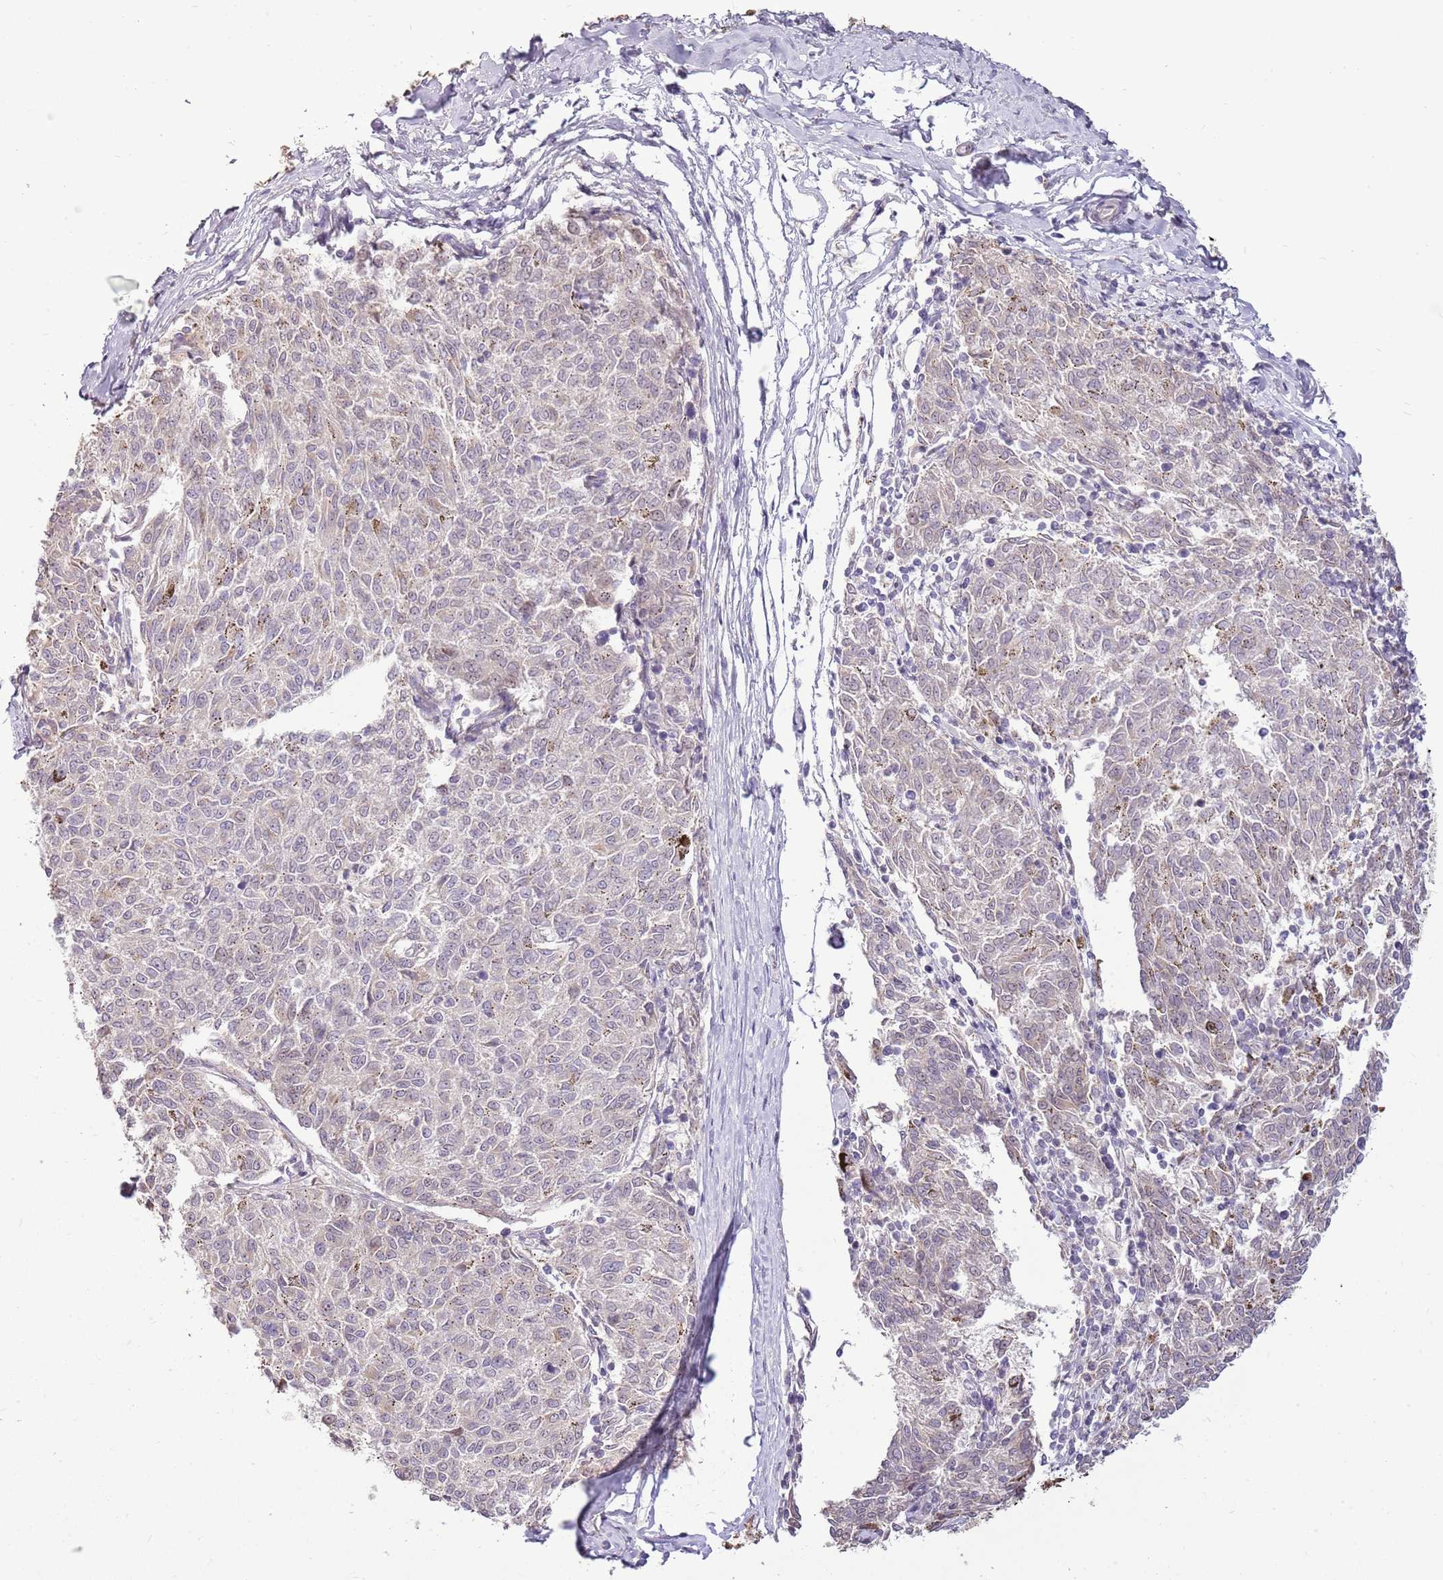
{"staining": {"intensity": "negative", "quantity": "none", "location": "none"}, "tissue": "melanoma", "cell_type": "Tumor cells", "image_type": "cancer", "snomed": [{"axis": "morphology", "description": "Malignant melanoma, NOS"}, {"axis": "topography", "description": "Skin"}], "caption": "Malignant melanoma stained for a protein using IHC exhibits no expression tumor cells.", "gene": "UGGT2", "patient": {"sex": "female", "age": 72}}